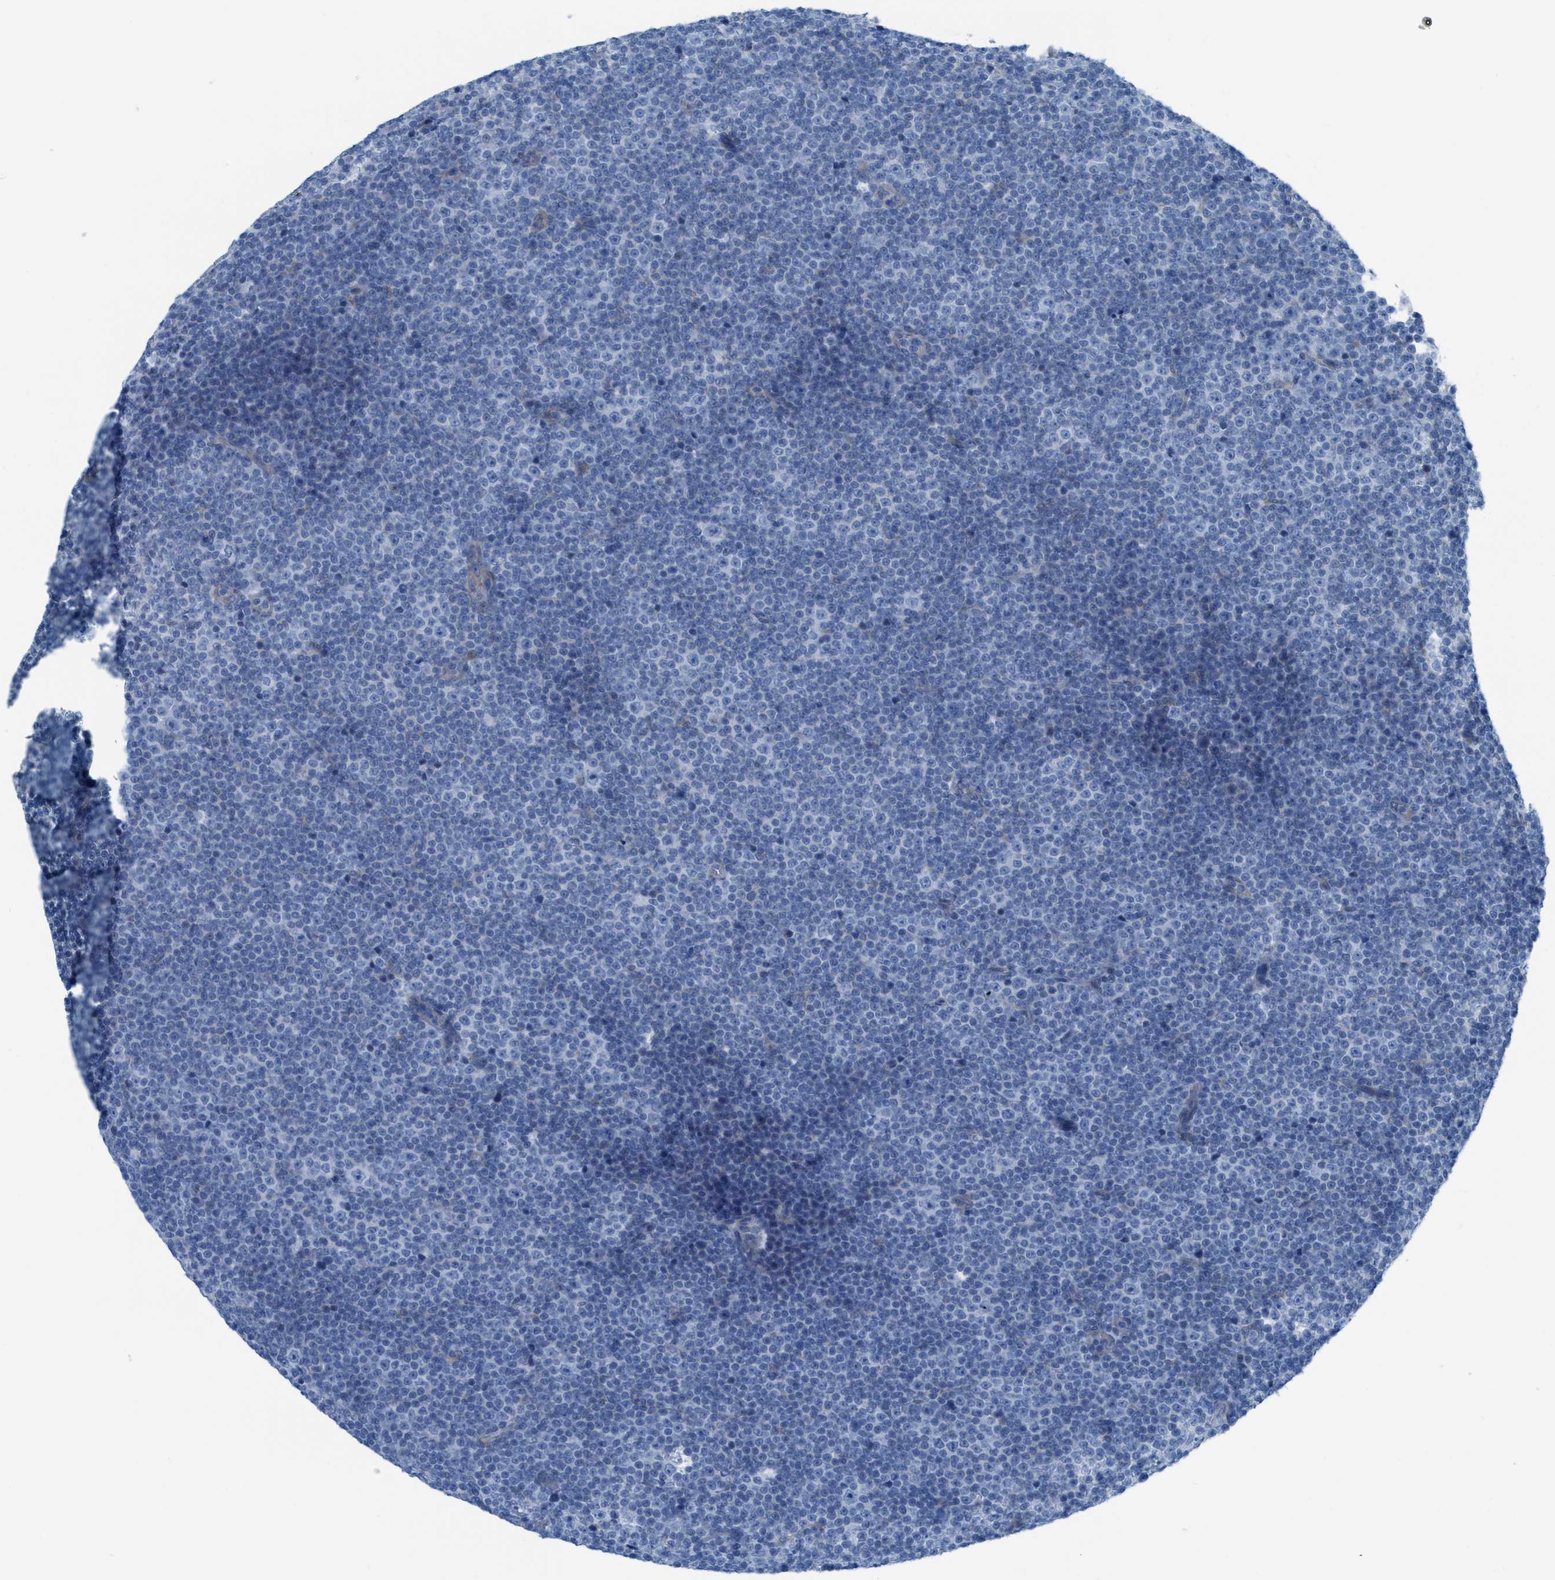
{"staining": {"intensity": "negative", "quantity": "none", "location": "none"}, "tissue": "lymphoma", "cell_type": "Tumor cells", "image_type": "cancer", "snomed": [{"axis": "morphology", "description": "Malignant lymphoma, non-Hodgkin's type, Low grade"}, {"axis": "topography", "description": "Lymph node"}], "caption": "A high-resolution histopathology image shows IHC staining of malignant lymphoma, non-Hodgkin's type (low-grade), which shows no significant expression in tumor cells.", "gene": "ASGR1", "patient": {"sex": "female", "age": 67}}